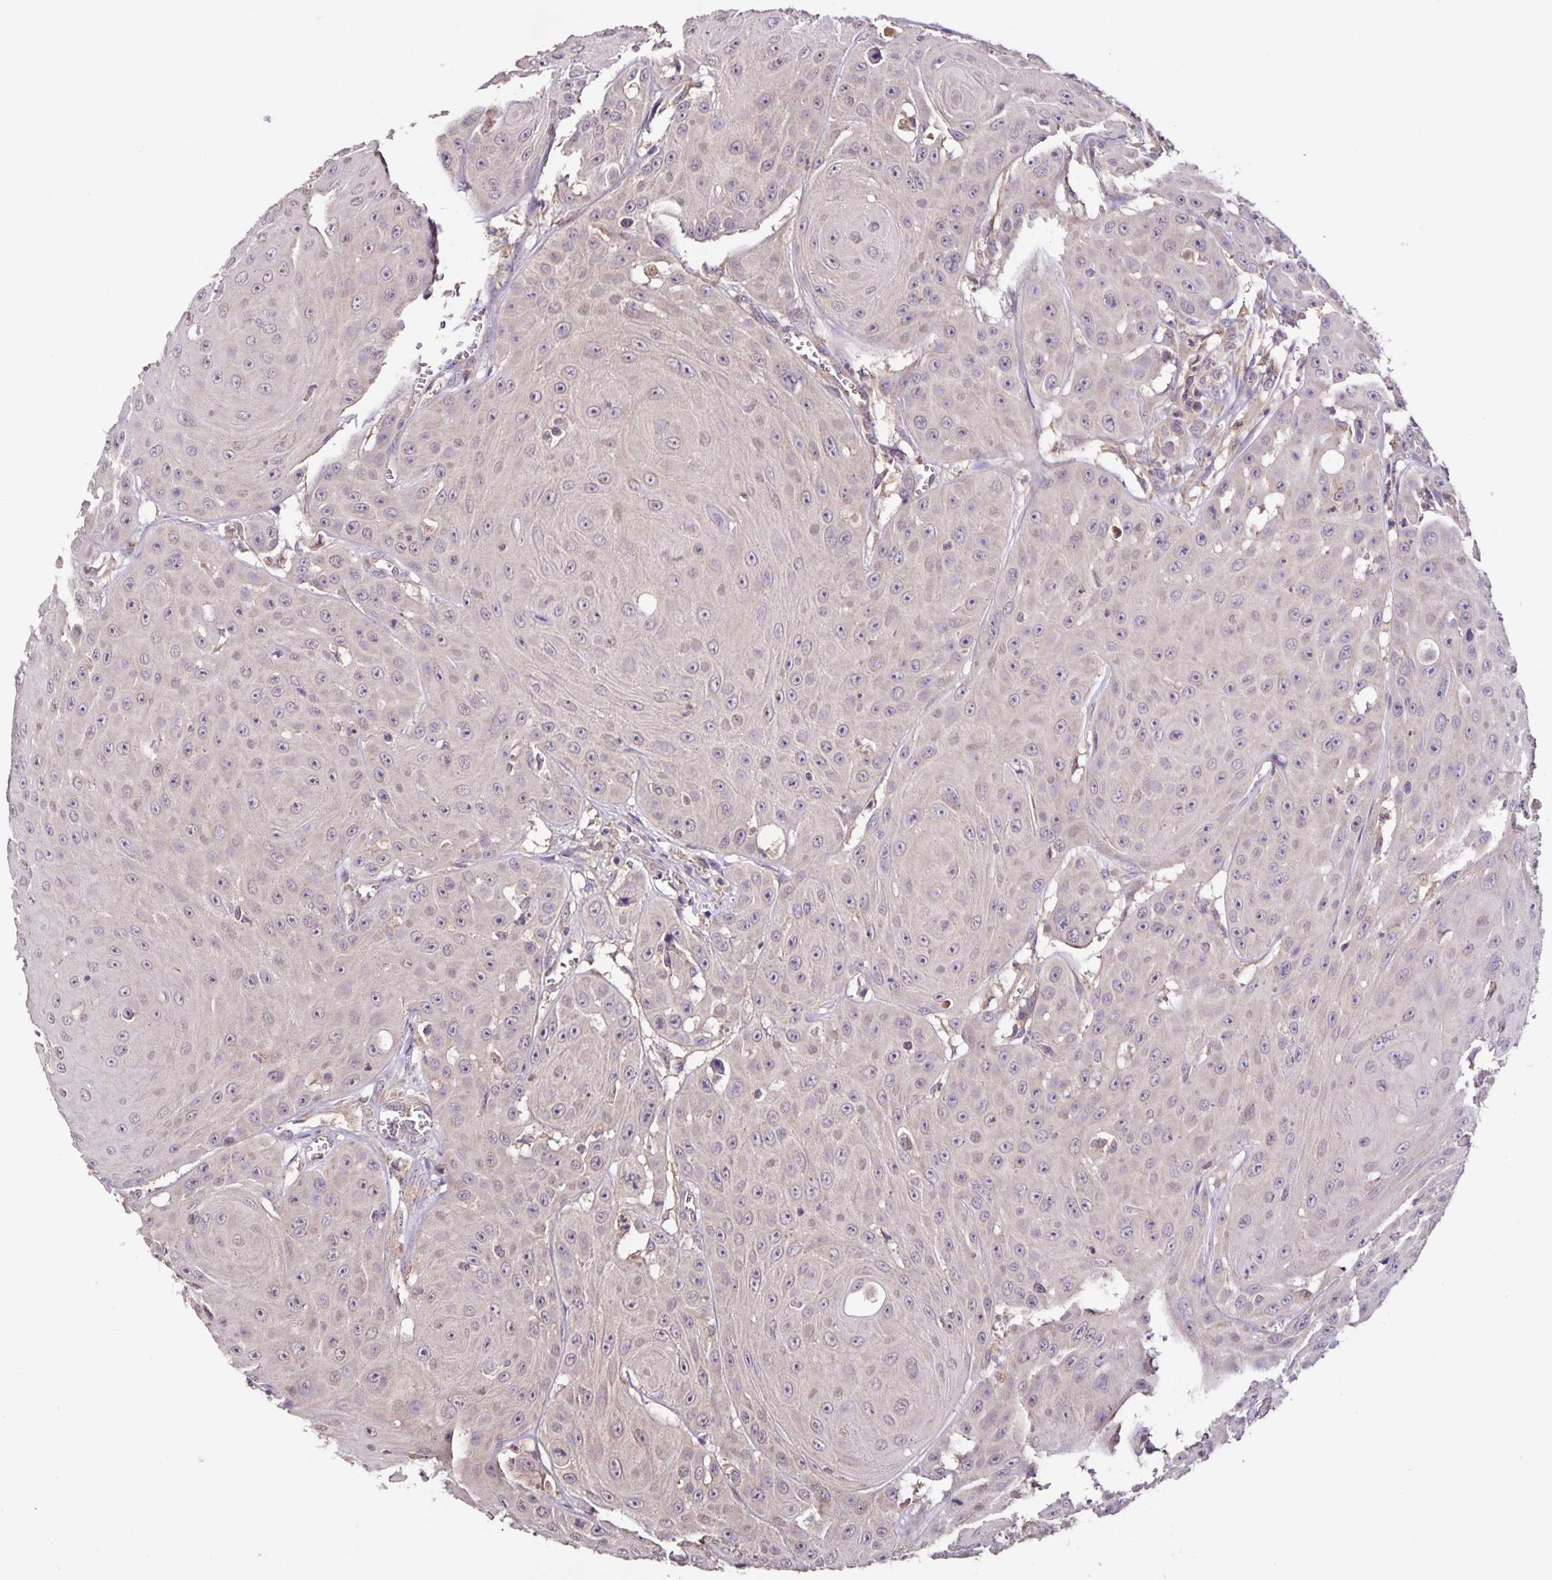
{"staining": {"intensity": "negative", "quantity": "none", "location": "none"}, "tissue": "head and neck cancer", "cell_type": "Tumor cells", "image_type": "cancer", "snomed": [{"axis": "morphology", "description": "Squamous cell carcinoma, NOS"}, {"axis": "topography", "description": "Oral tissue"}, {"axis": "topography", "description": "Head-Neck"}], "caption": "Immunohistochemistry photomicrograph of head and neck cancer (squamous cell carcinoma) stained for a protein (brown), which demonstrates no staining in tumor cells.", "gene": "MAN1A1", "patient": {"sex": "male", "age": 81}}